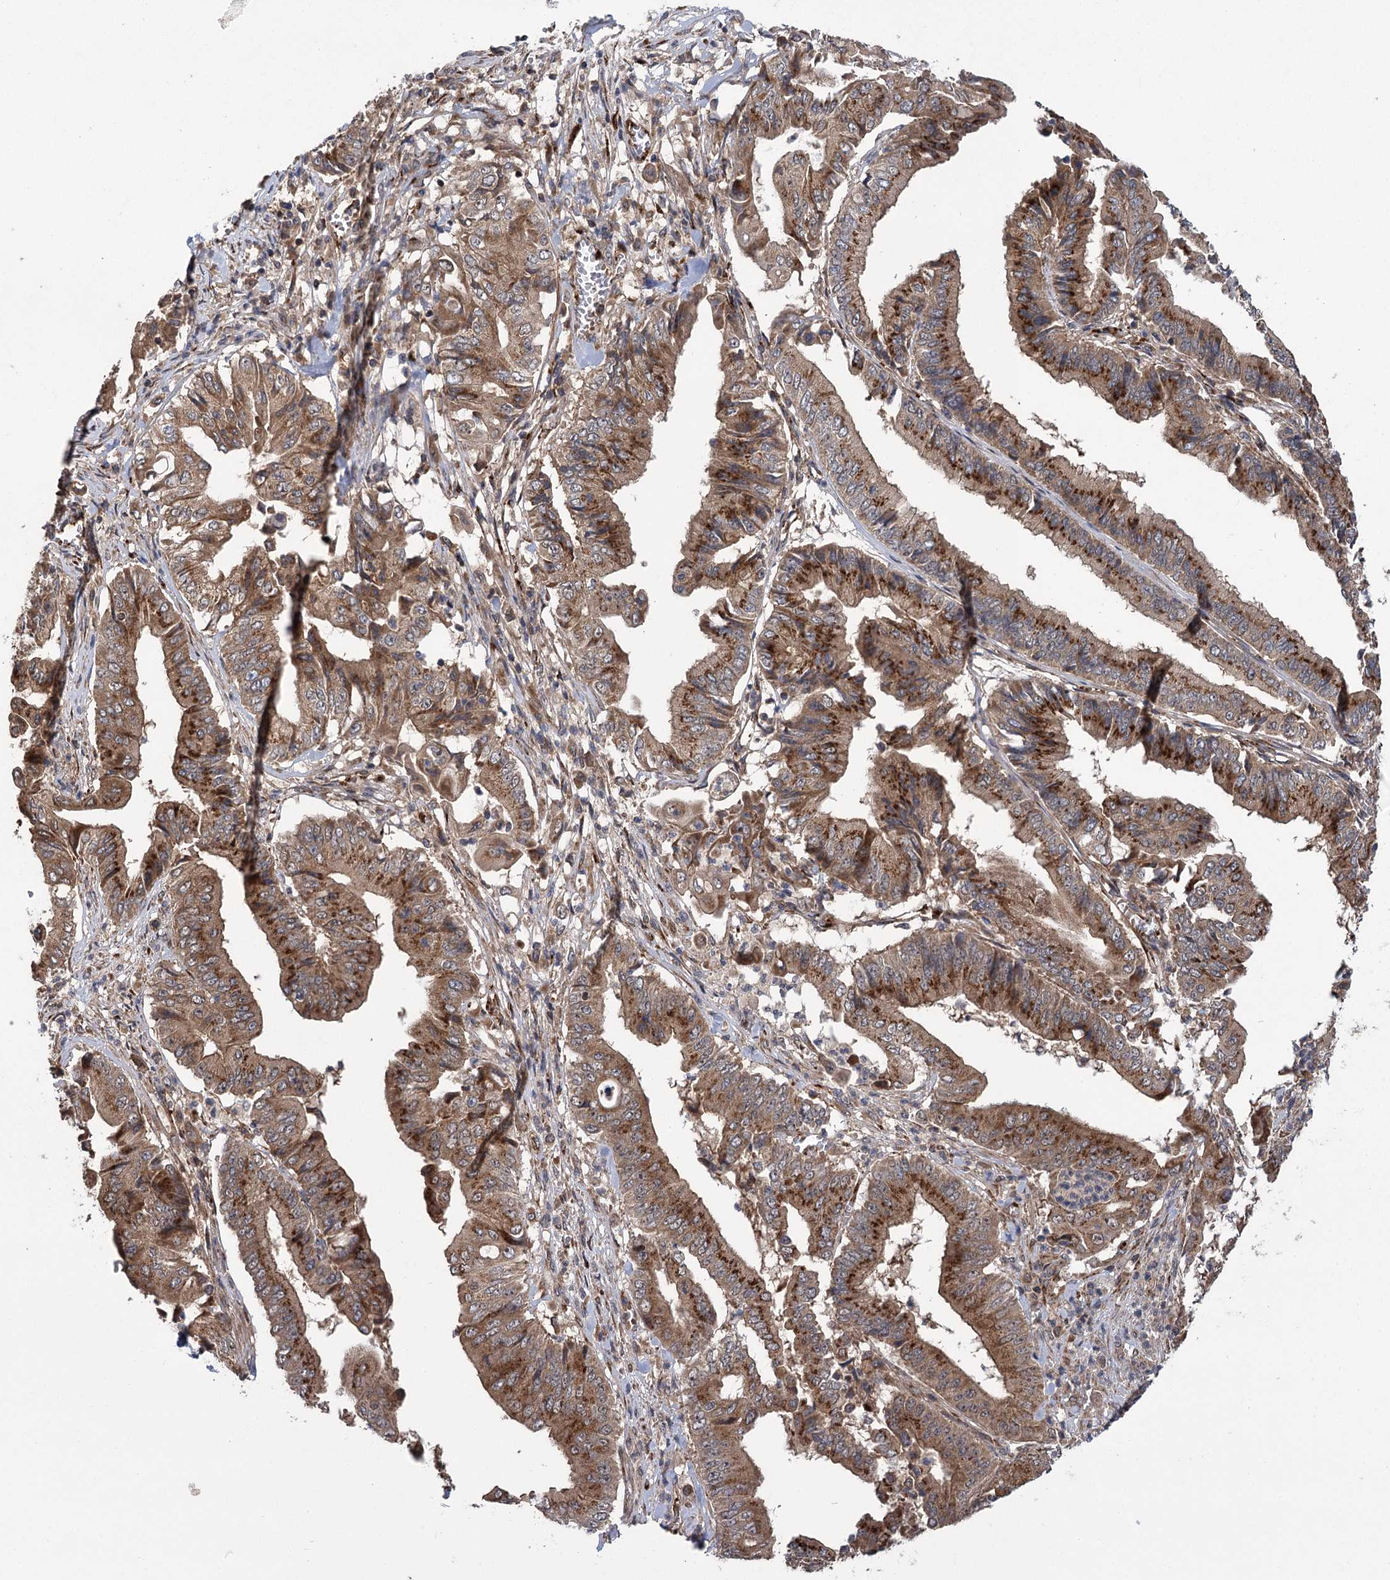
{"staining": {"intensity": "strong", "quantity": ">75%", "location": "cytoplasmic/membranous"}, "tissue": "pancreatic cancer", "cell_type": "Tumor cells", "image_type": "cancer", "snomed": [{"axis": "morphology", "description": "Adenocarcinoma, NOS"}, {"axis": "topography", "description": "Pancreas"}], "caption": "A micrograph of pancreatic cancer stained for a protein exhibits strong cytoplasmic/membranous brown staining in tumor cells.", "gene": "CARD19", "patient": {"sex": "female", "age": 77}}